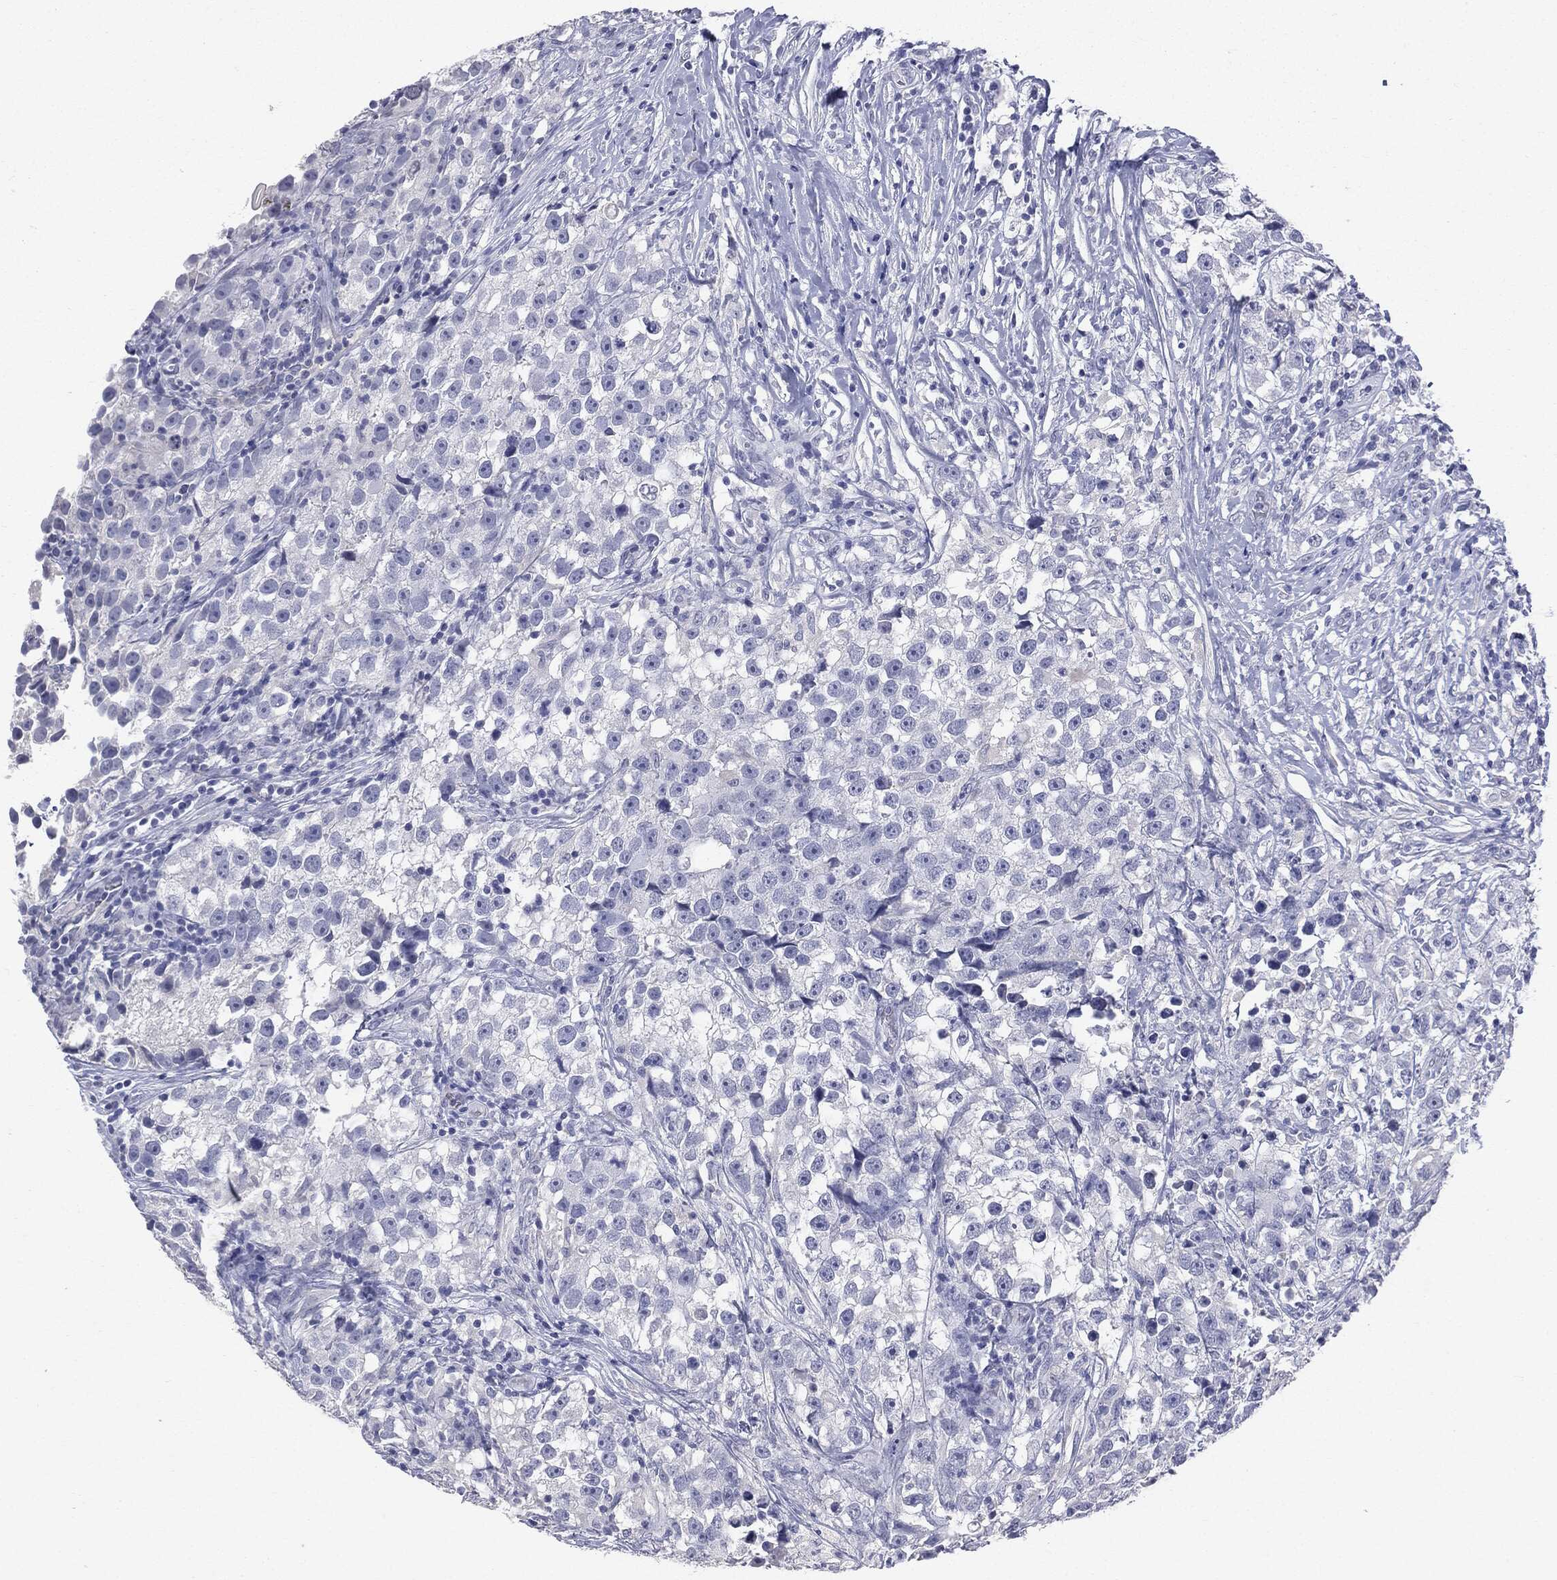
{"staining": {"intensity": "negative", "quantity": "none", "location": "none"}, "tissue": "testis cancer", "cell_type": "Tumor cells", "image_type": "cancer", "snomed": [{"axis": "morphology", "description": "Seminoma, NOS"}, {"axis": "topography", "description": "Testis"}], "caption": "An IHC histopathology image of seminoma (testis) is shown. There is no staining in tumor cells of seminoma (testis).", "gene": "TSHB", "patient": {"sex": "male", "age": 46}}